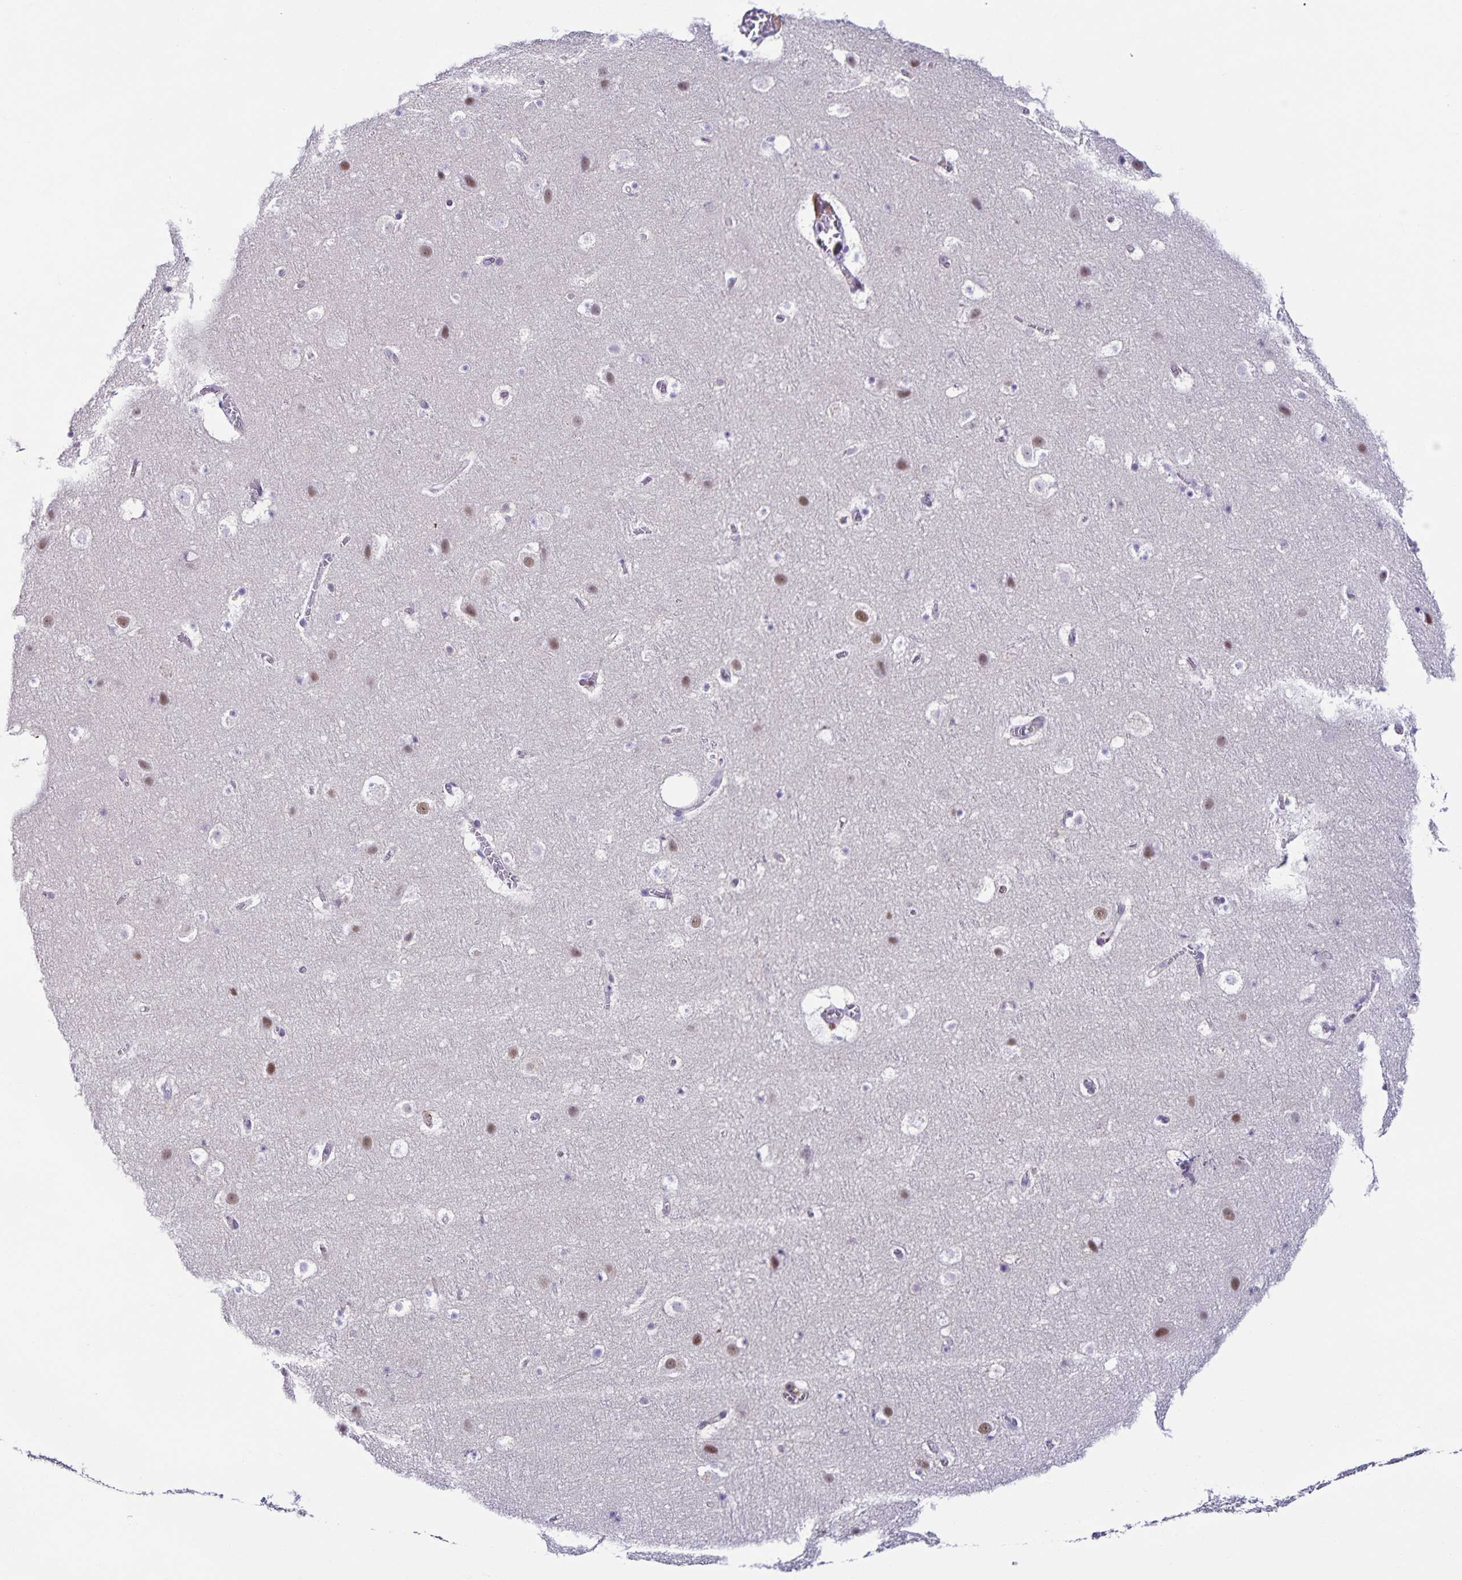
{"staining": {"intensity": "moderate", "quantity": "<25%", "location": "cytoplasmic/membranous"}, "tissue": "cerebral cortex", "cell_type": "Endothelial cells", "image_type": "normal", "snomed": [{"axis": "morphology", "description": "Normal tissue, NOS"}, {"axis": "topography", "description": "Cerebral cortex"}], "caption": "IHC staining of benign cerebral cortex, which displays low levels of moderate cytoplasmic/membranous expression in approximately <25% of endothelial cells indicating moderate cytoplasmic/membranous protein positivity. The staining was performed using DAB (brown) for protein detection and nuclei were counterstained in hematoxylin (blue).", "gene": "STPG4", "patient": {"sex": "female", "age": 42}}